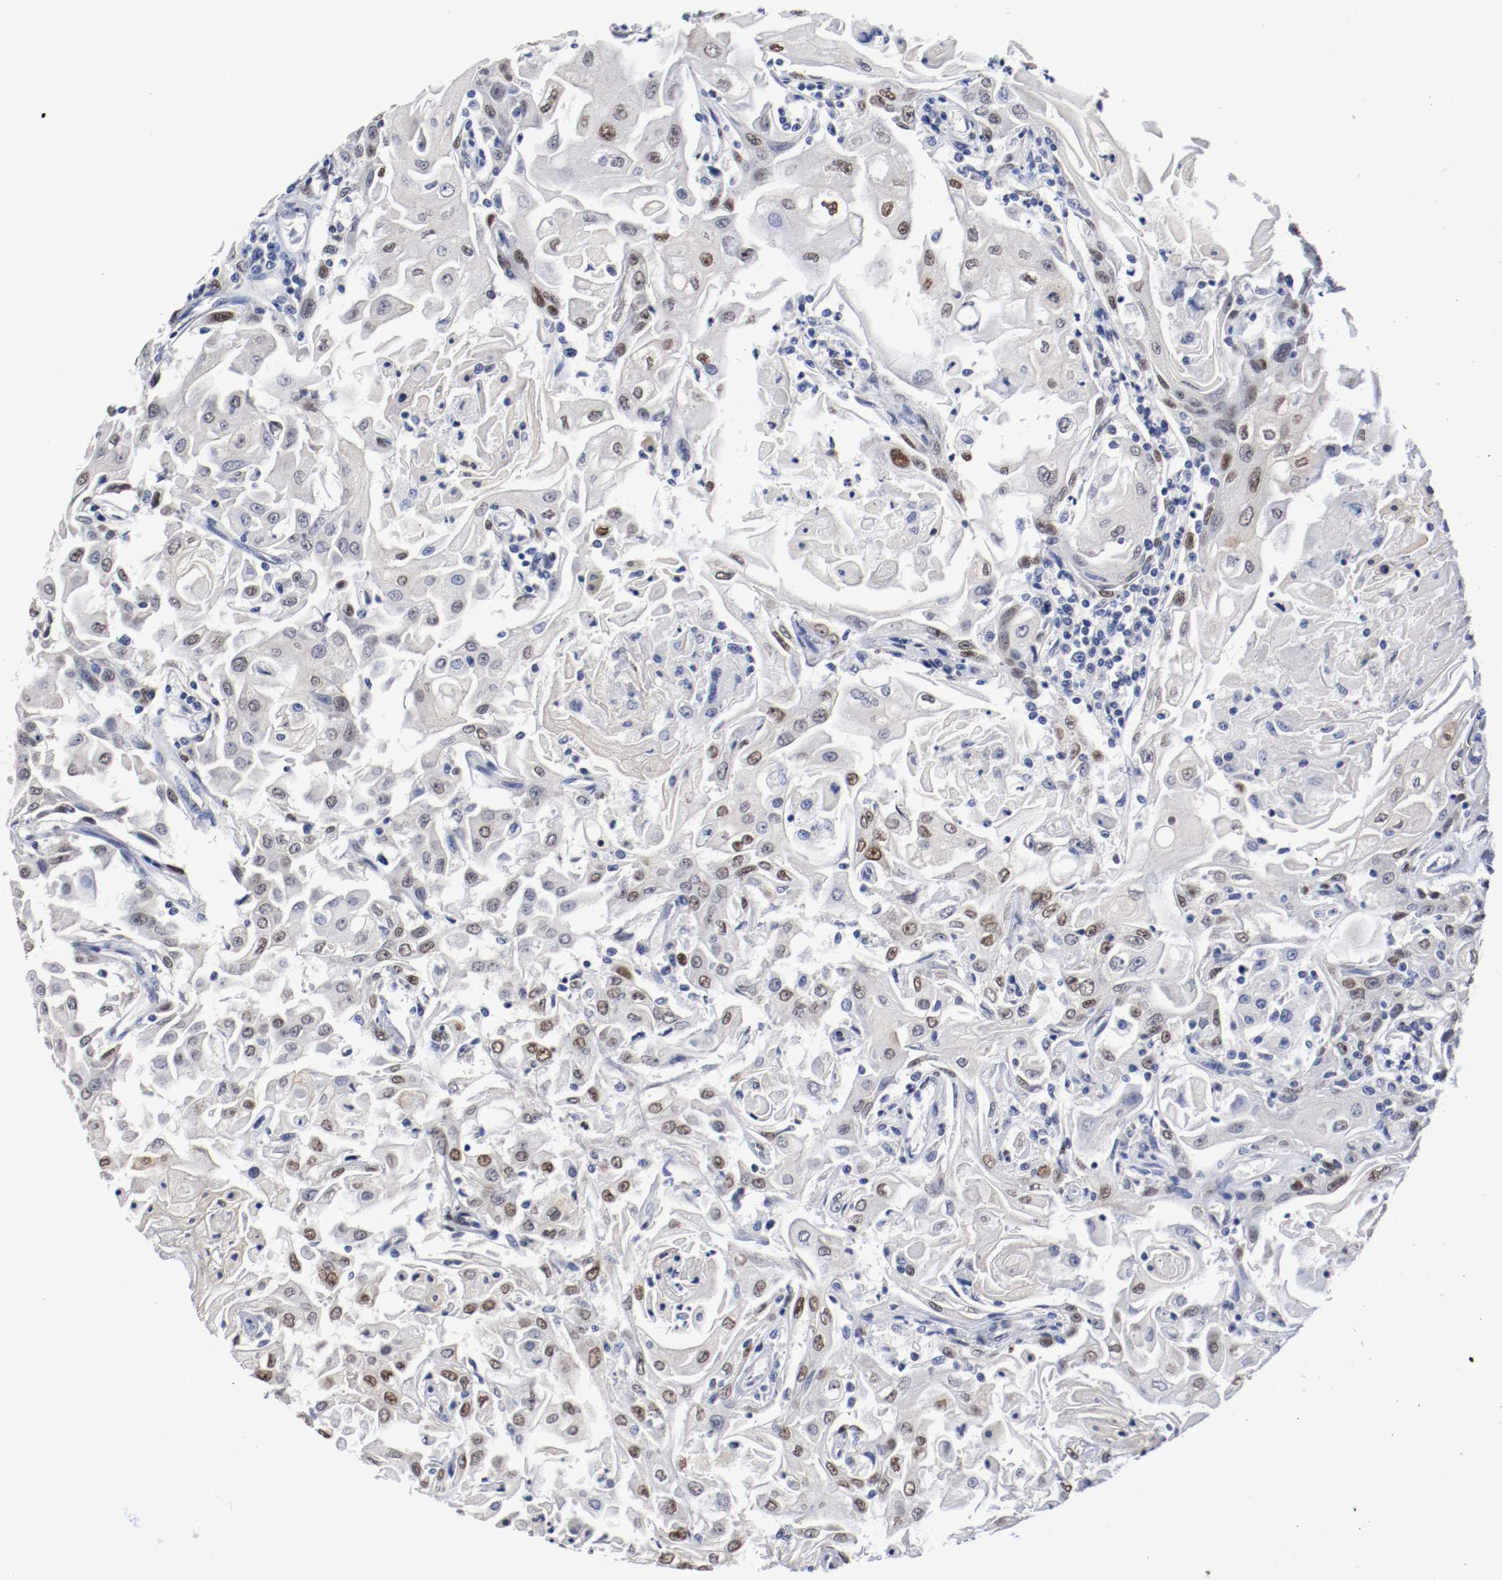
{"staining": {"intensity": "moderate", "quantity": "25%-75%", "location": "nuclear"}, "tissue": "head and neck cancer", "cell_type": "Tumor cells", "image_type": "cancer", "snomed": [{"axis": "morphology", "description": "Squamous cell carcinoma, NOS"}, {"axis": "topography", "description": "Oral tissue"}, {"axis": "topography", "description": "Head-Neck"}], "caption": "Moderate nuclear expression for a protein is present in approximately 25%-75% of tumor cells of head and neck cancer (squamous cell carcinoma) using immunohistochemistry (IHC).", "gene": "FOSL2", "patient": {"sex": "female", "age": 76}}